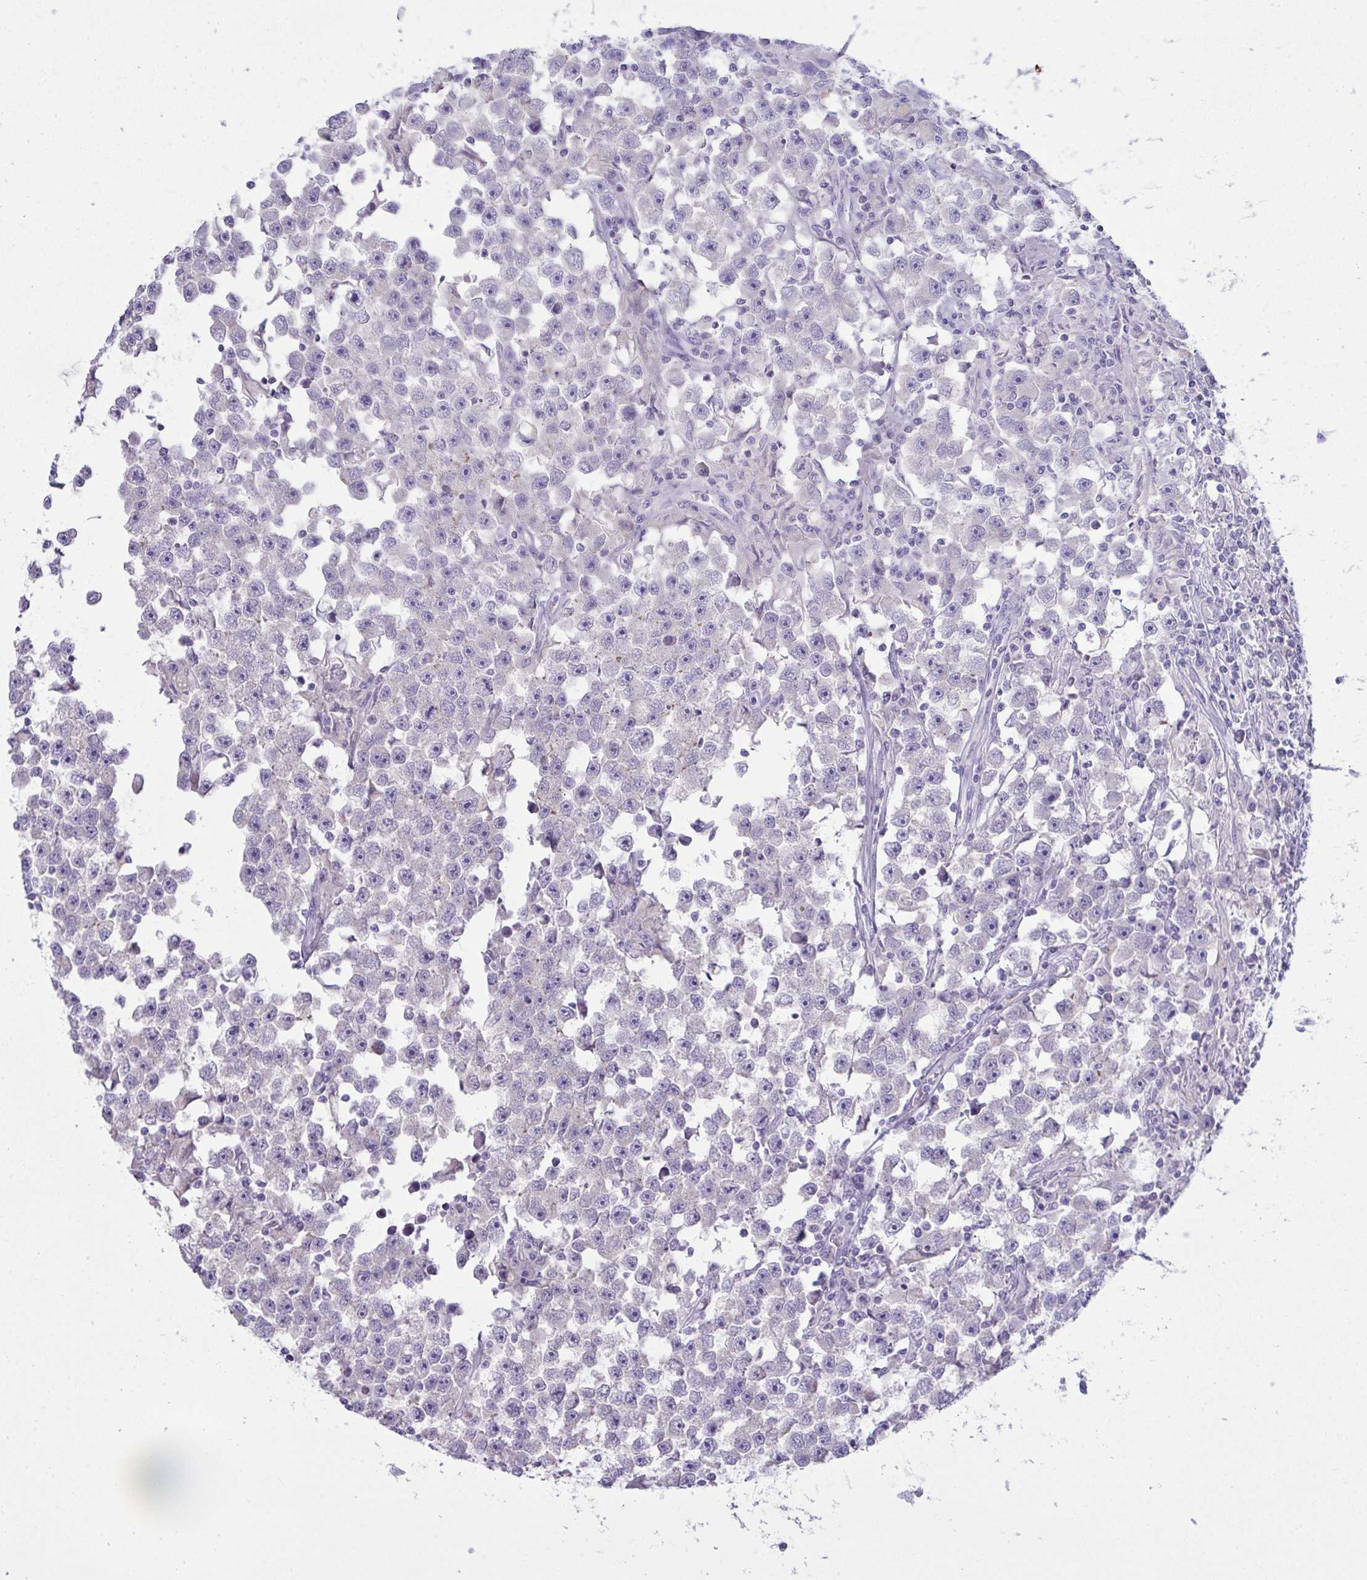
{"staining": {"intensity": "negative", "quantity": "none", "location": "none"}, "tissue": "testis cancer", "cell_type": "Tumor cells", "image_type": "cancer", "snomed": [{"axis": "morphology", "description": "Seminoma, NOS"}, {"axis": "topography", "description": "Testis"}], "caption": "The immunohistochemistry (IHC) micrograph has no significant expression in tumor cells of testis cancer (seminoma) tissue. (Stains: DAB IHC with hematoxylin counter stain, Microscopy: brightfield microscopy at high magnification).", "gene": "GLB1L2", "patient": {"sex": "male", "age": 33}}